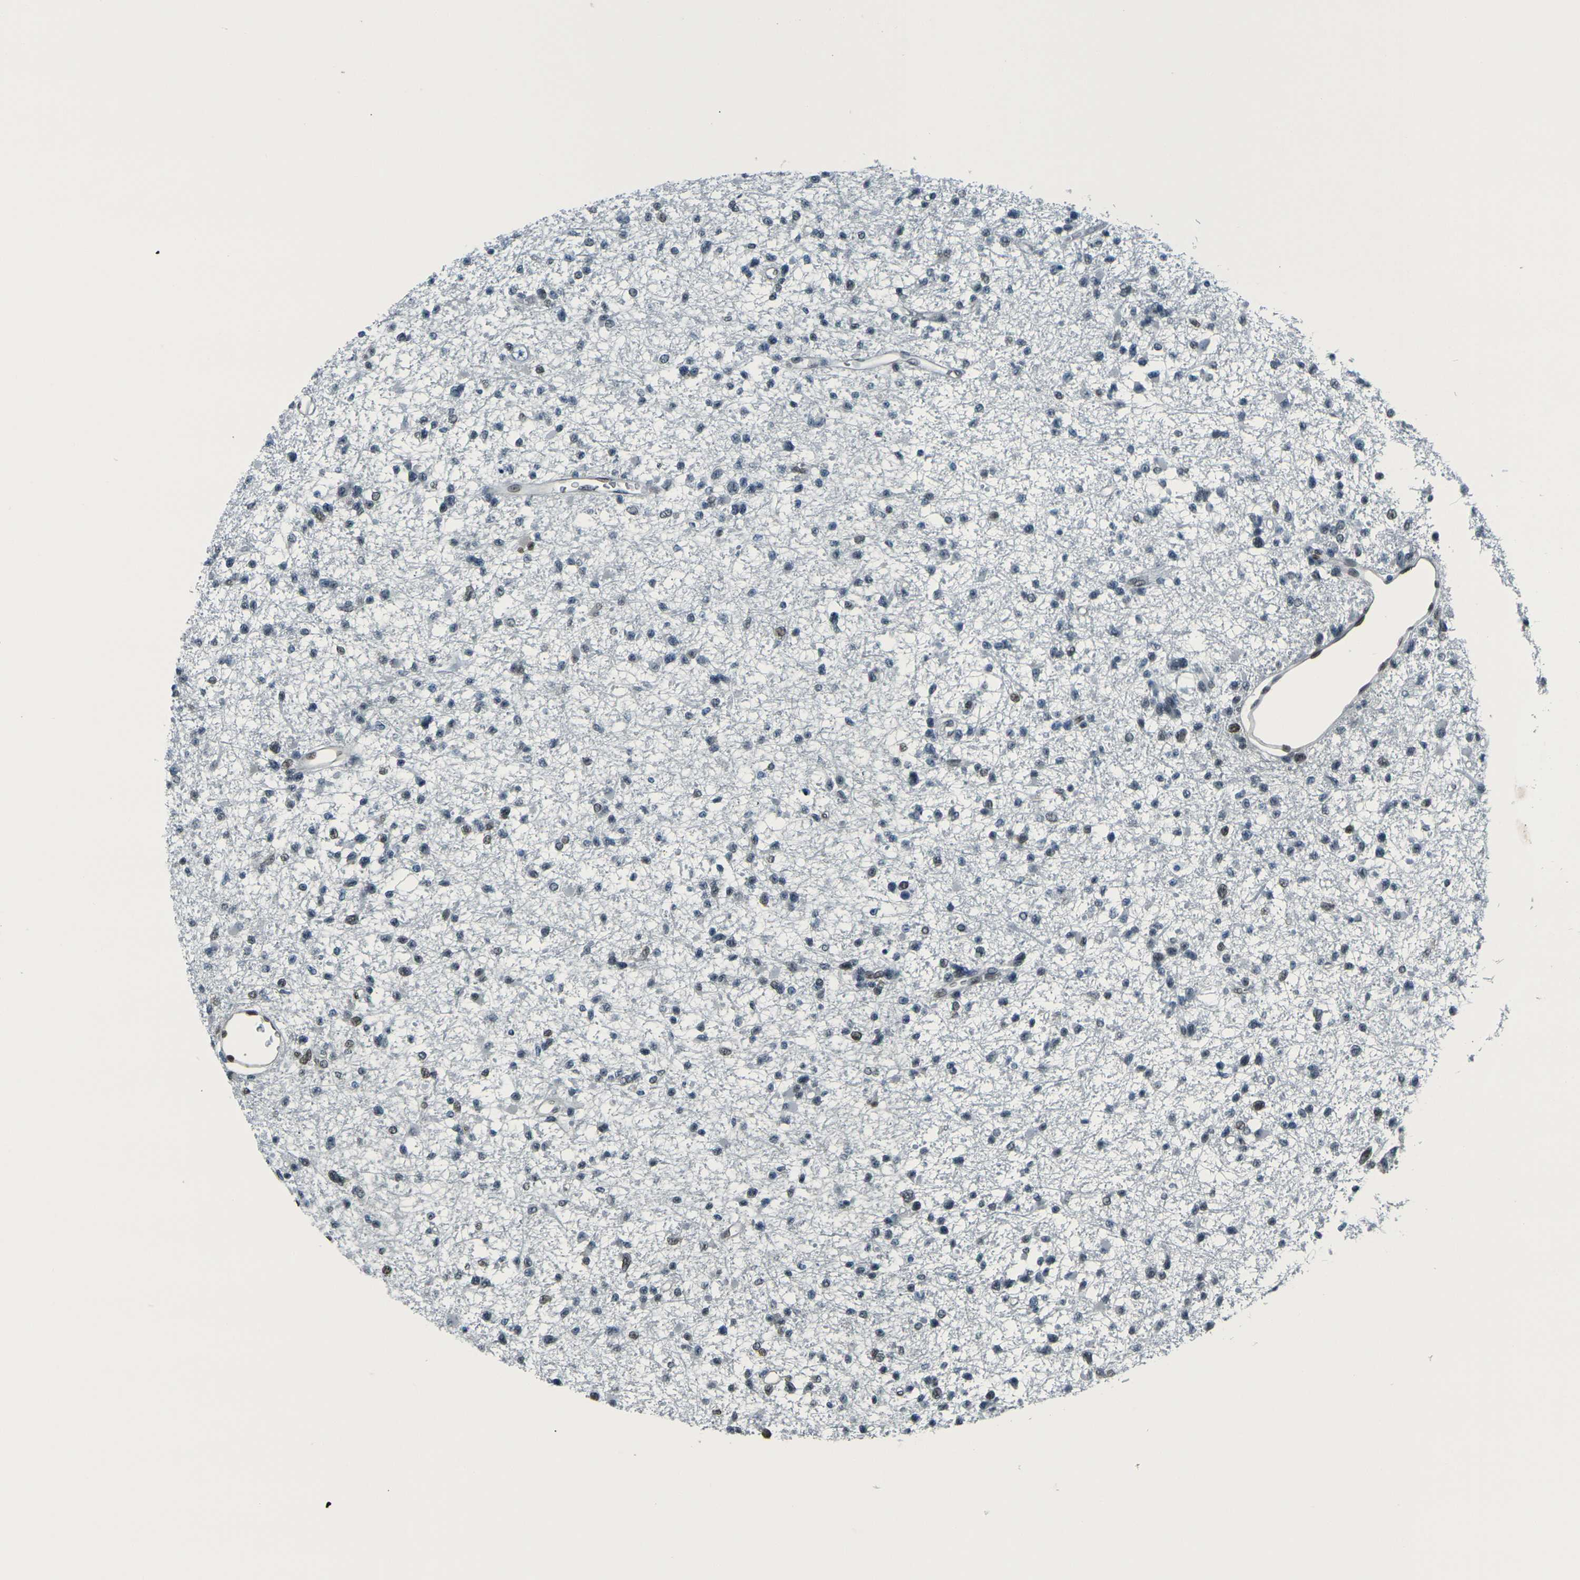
{"staining": {"intensity": "moderate", "quantity": "25%-75%", "location": "nuclear"}, "tissue": "glioma", "cell_type": "Tumor cells", "image_type": "cancer", "snomed": [{"axis": "morphology", "description": "Glioma, malignant, Low grade"}, {"axis": "topography", "description": "Brain"}], "caption": "IHC micrograph of human malignant glioma (low-grade) stained for a protein (brown), which displays medium levels of moderate nuclear expression in about 25%-75% of tumor cells.", "gene": "NHEJ1", "patient": {"sex": "female", "age": 22}}